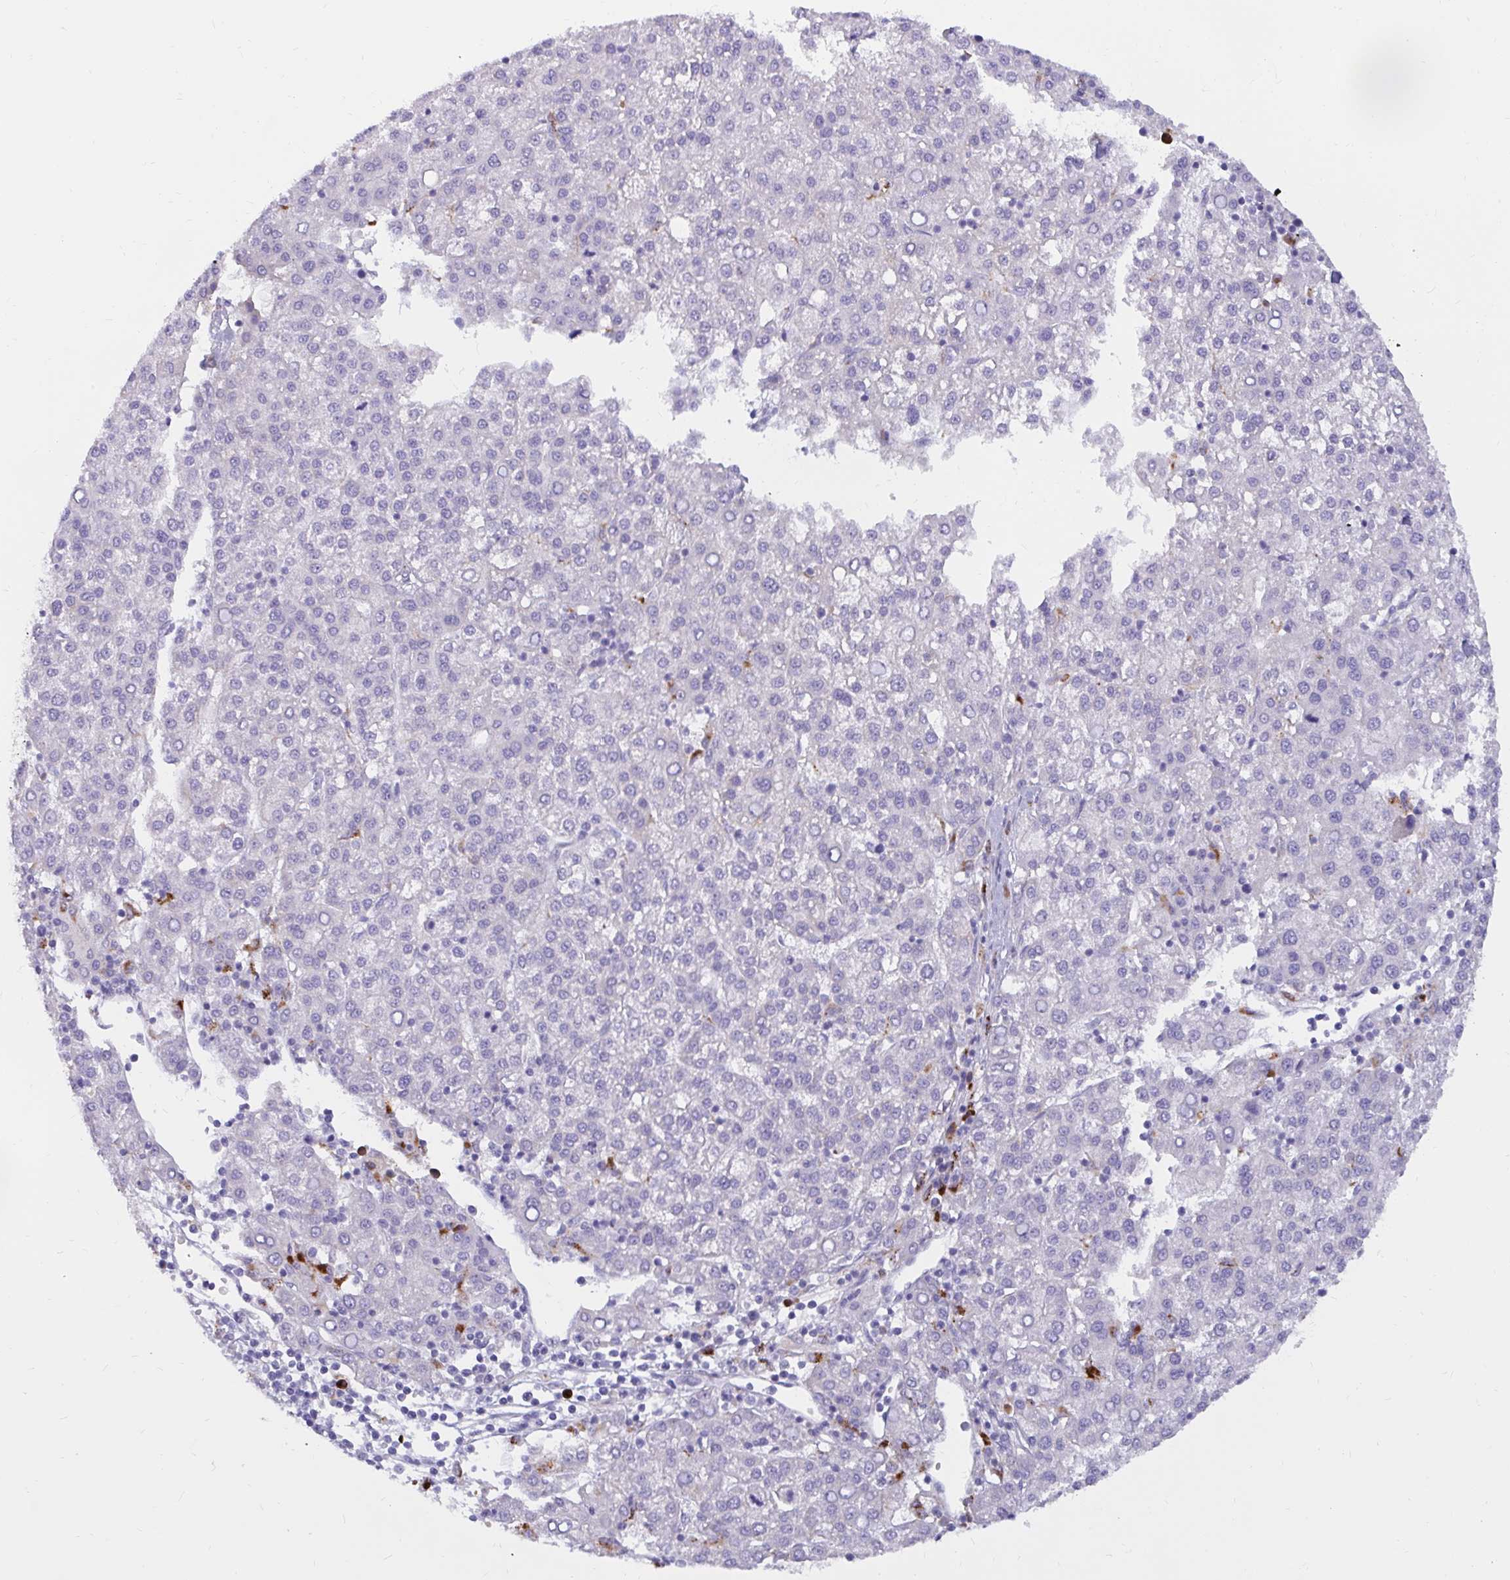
{"staining": {"intensity": "negative", "quantity": "none", "location": "none"}, "tissue": "liver cancer", "cell_type": "Tumor cells", "image_type": "cancer", "snomed": [{"axis": "morphology", "description": "Carcinoma, Hepatocellular, NOS"}, {"axis": "topography", "description": "Liver"}], "caption": "DAB immunohistochemical staining of liver cancer demonstrates no significant staining in tumor cells.", "gene": "FAM219B", "patient": {"sex": "female", "age": 58}}